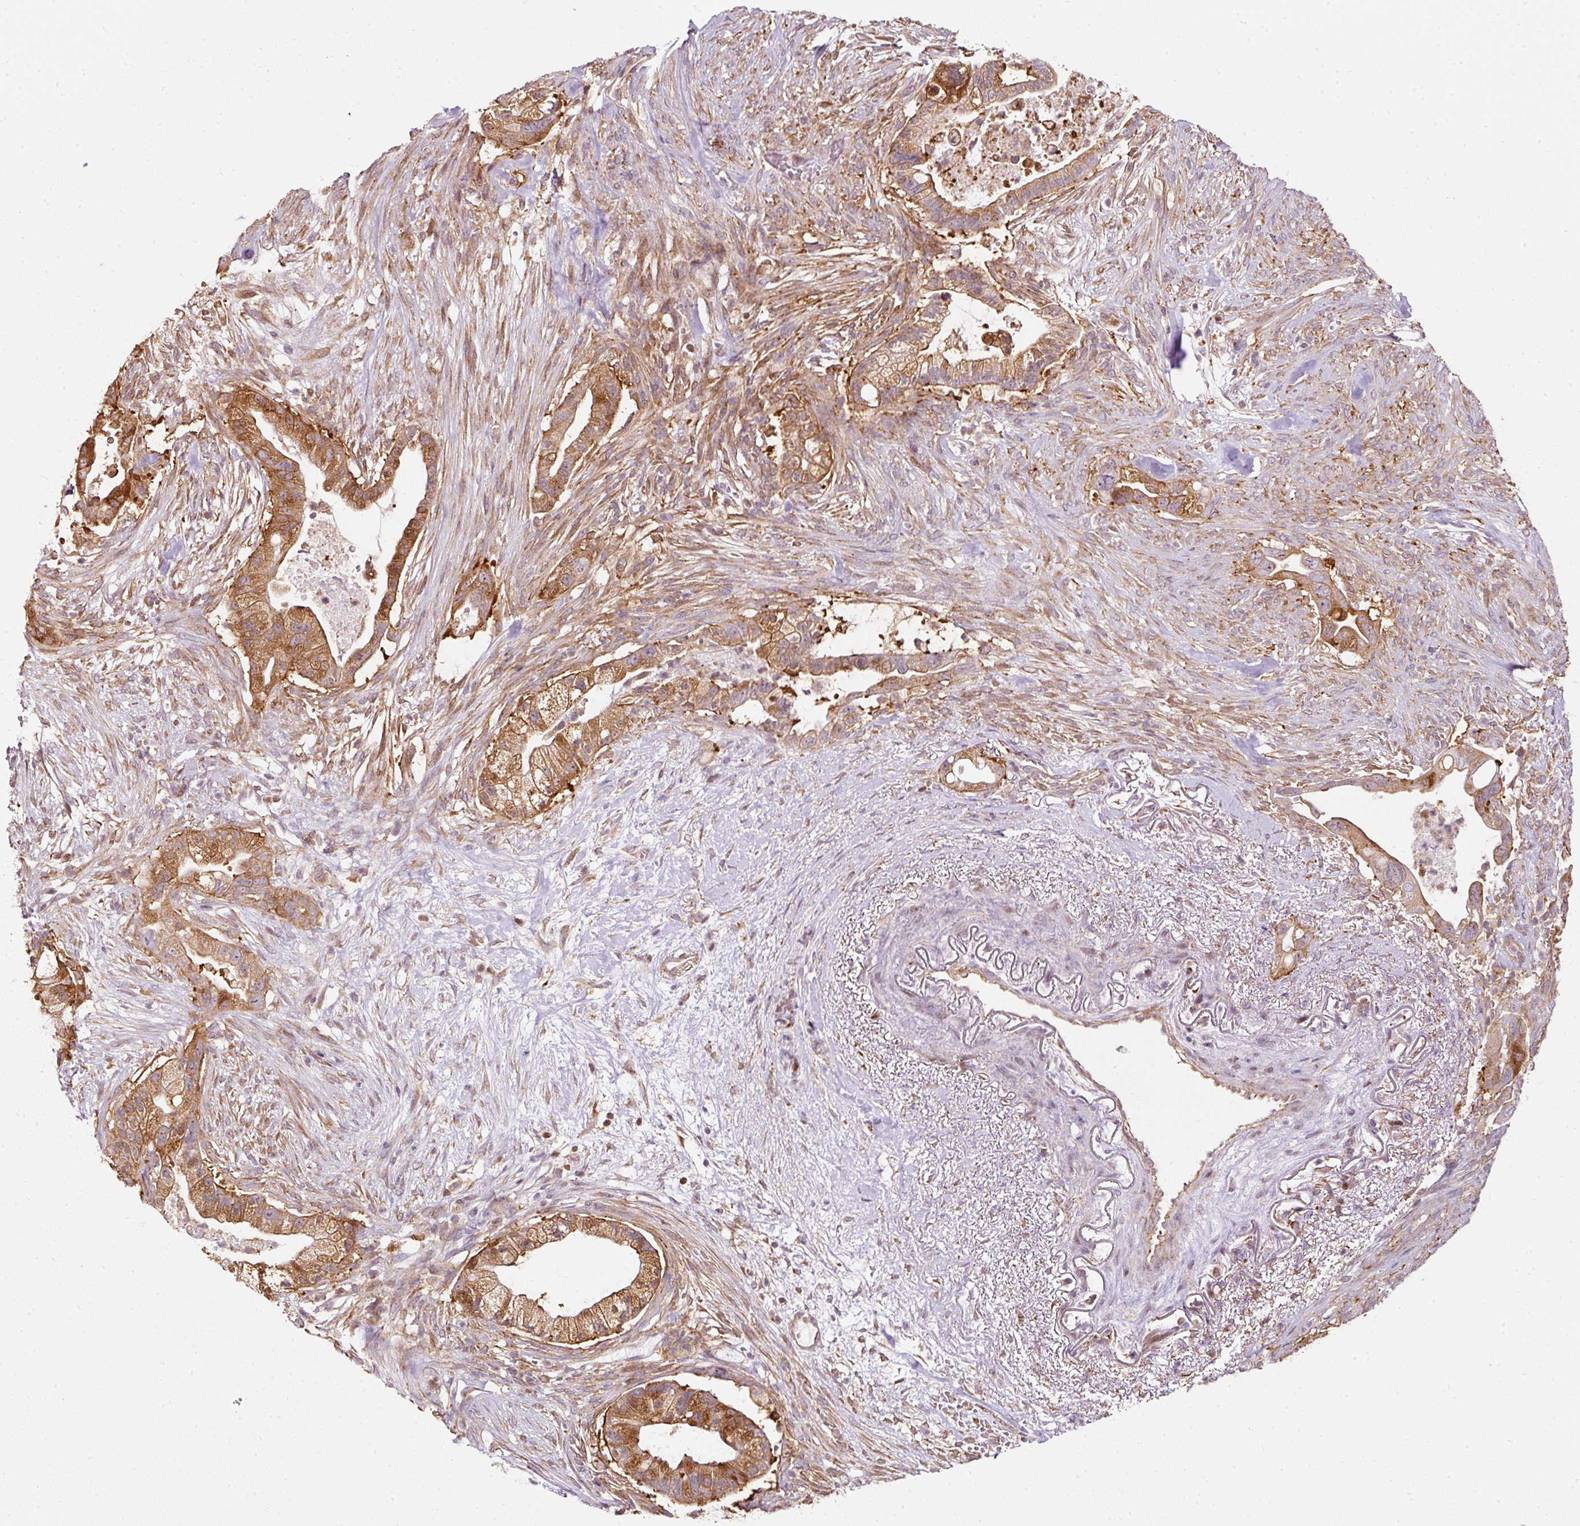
{"staining": {"intensity": "moderate", "quantity": ">75%", "location": "cytoplasmic/membranous"}, "tissue": "pancreatic cancer", "cell_type": "Tumor cells", "image_type": "cancer", "snomed": [{"axis": "morphology", "description": "Adenocarcinoma, NOS"}, {"axis": "topography", "description": "Pancreas"}], "caption": "DAB (3,3'-diaminobenzidine) immunohistochemical staining of human pancreatic cancer demonstrates moderate cytoplasmic/membranous protein staining in approximately >75% of tumor cells.", "gene": "SCNM1", "patient": {"sex": "male", "age": 44}}